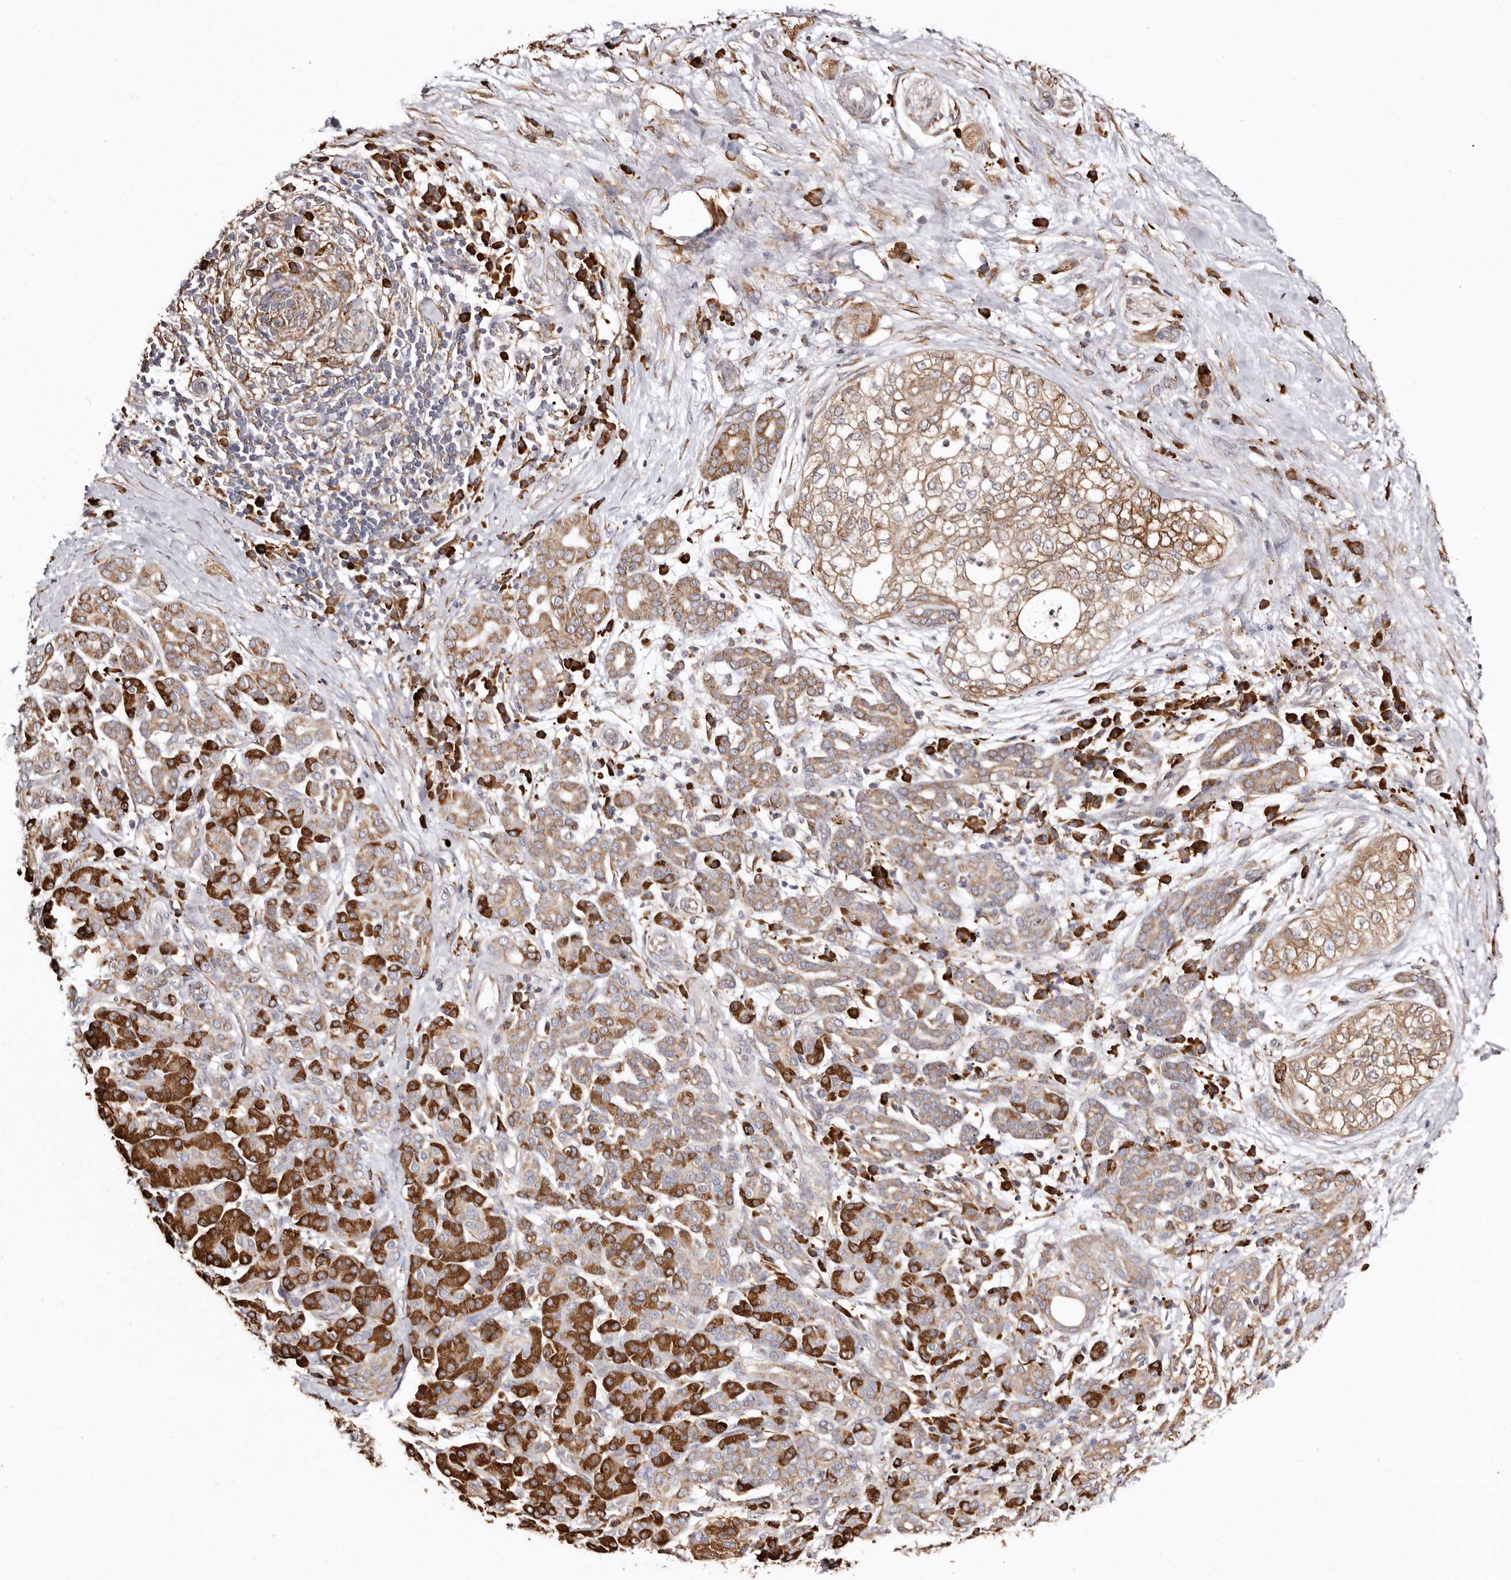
{"staining": {"intensity": "moderate", "quantity": ">75%", "location": "cytoplasmic/membranous"}, "tissue": "pancreatic cancer", "cell_type": "Tumor cells", "image_type": "cancer", "snomed": [{"axis": "morphology", "description": "Adenocarcinoma, NOS"}, {"axis": "topography", "description": "Pancreas"}], "caption": "Immunohistochemical staining of adenocarcinoma (pancreatic) reveals medium levels of moderate cytoplasmic/membranous staining in about >75% of tumor cells. The protein of interest is stained brown, and the nuclei are stained in blue (DAB IHC with brightfield microscopy, high magnification).", "gene": "ACBD6", "patient": {"sex": "male", "age": 72}}